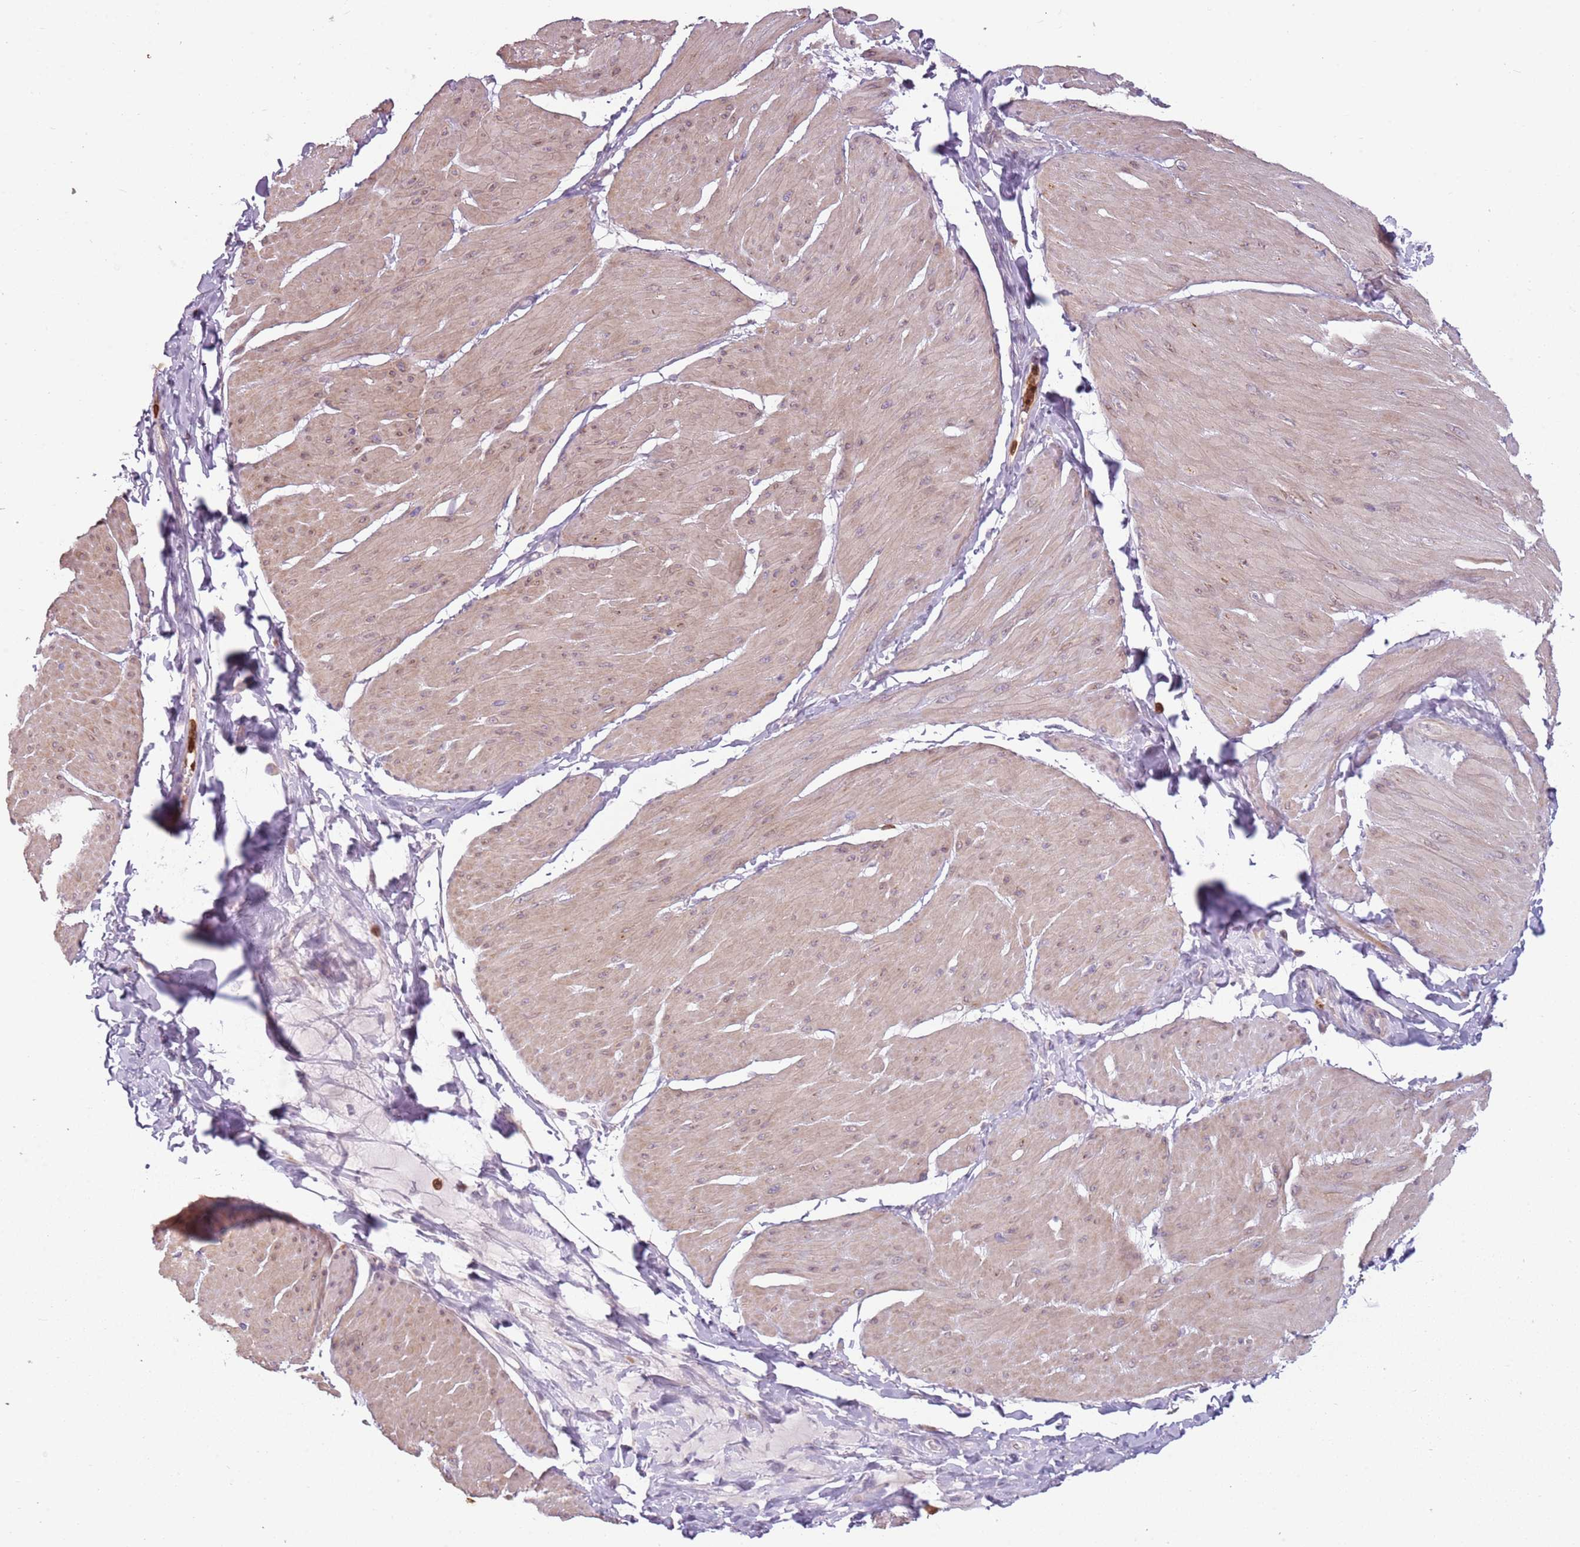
{"staining": {"intensity": "weak", "quantity": "25%-75%", "location": "cytoplasmic/membranous"}, "tissue": "smooth muscle", "cell_type": "Smooth muscle cells", "image_type": "normal", "snomed": [{"axis": "morphology", "description": "Urothelial carcinoma, High grade"}, {"axis": "topography", "description": "Urinary bladder"}], "caption": "IHC photomicrograph of unremarkable human smooth muscle stained for a protein (brown), which shows low levels of weak cytoplasmic/membranous staining in about 25%-75% of smooth muscle cells.", "gene": "SPAG4", "patient": {"sex": "male", "age": 46}}